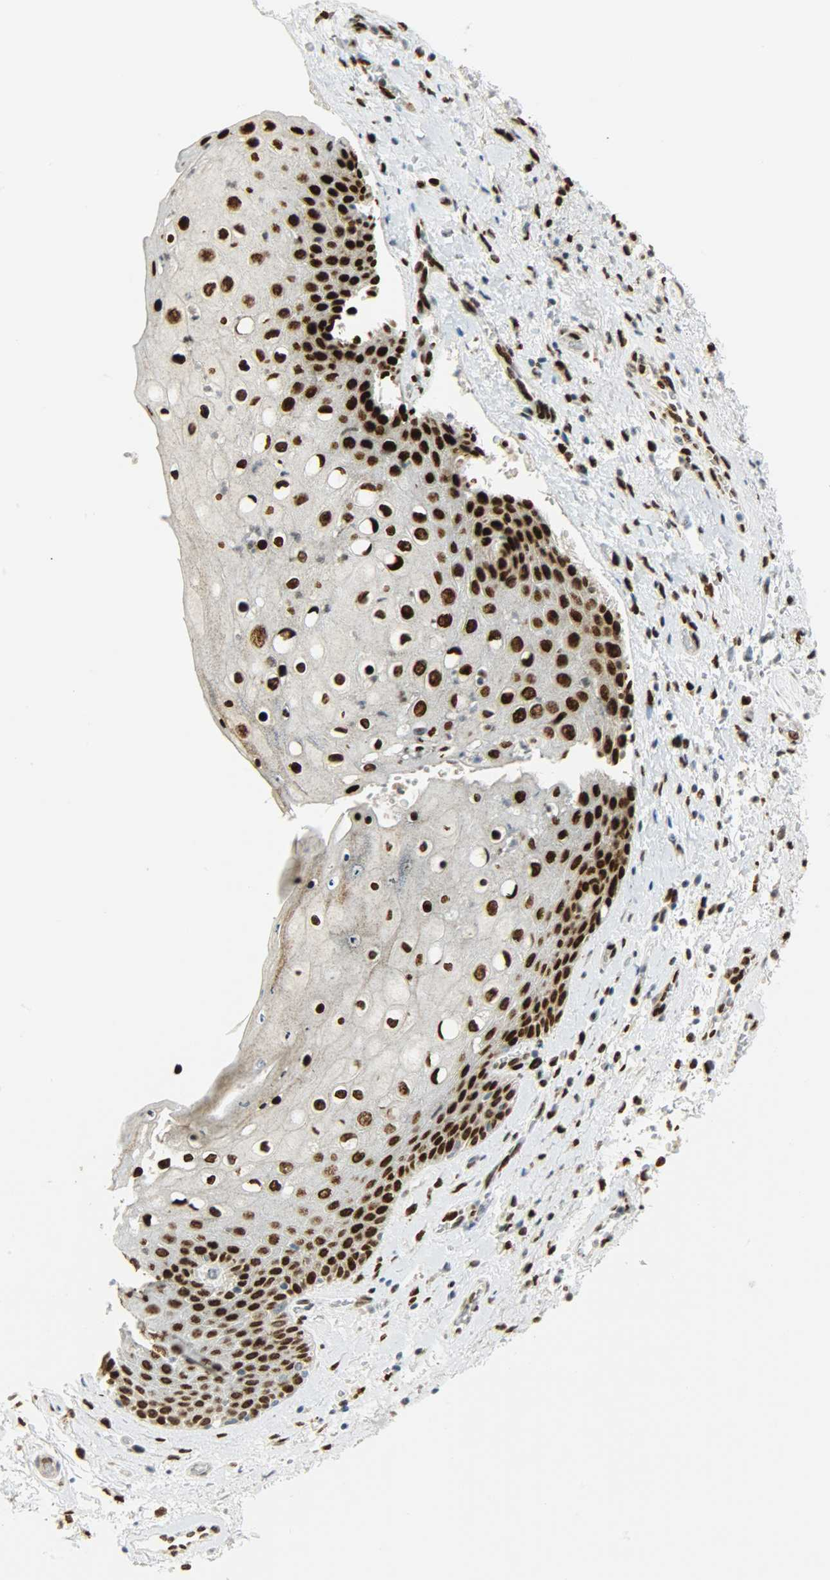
{"staining": {"intensity": "strong", "quantity": ">75%", "location": "nuclear"}, "tissue": "skin", "cell_type": "Epidermal cells", "image_type": "normal", "snomed": [{"axis": "morphology", "description": "Normal tissue, NOS"}, {"axis": "topography", "description": "Anal"}], "caption": "Epidermal cells exhibit strong nuclear positivity in approximately >75% of cells in unremarkable skin.", "gene": "JUNB", "patient": {"sex": "female", "age": 46}}